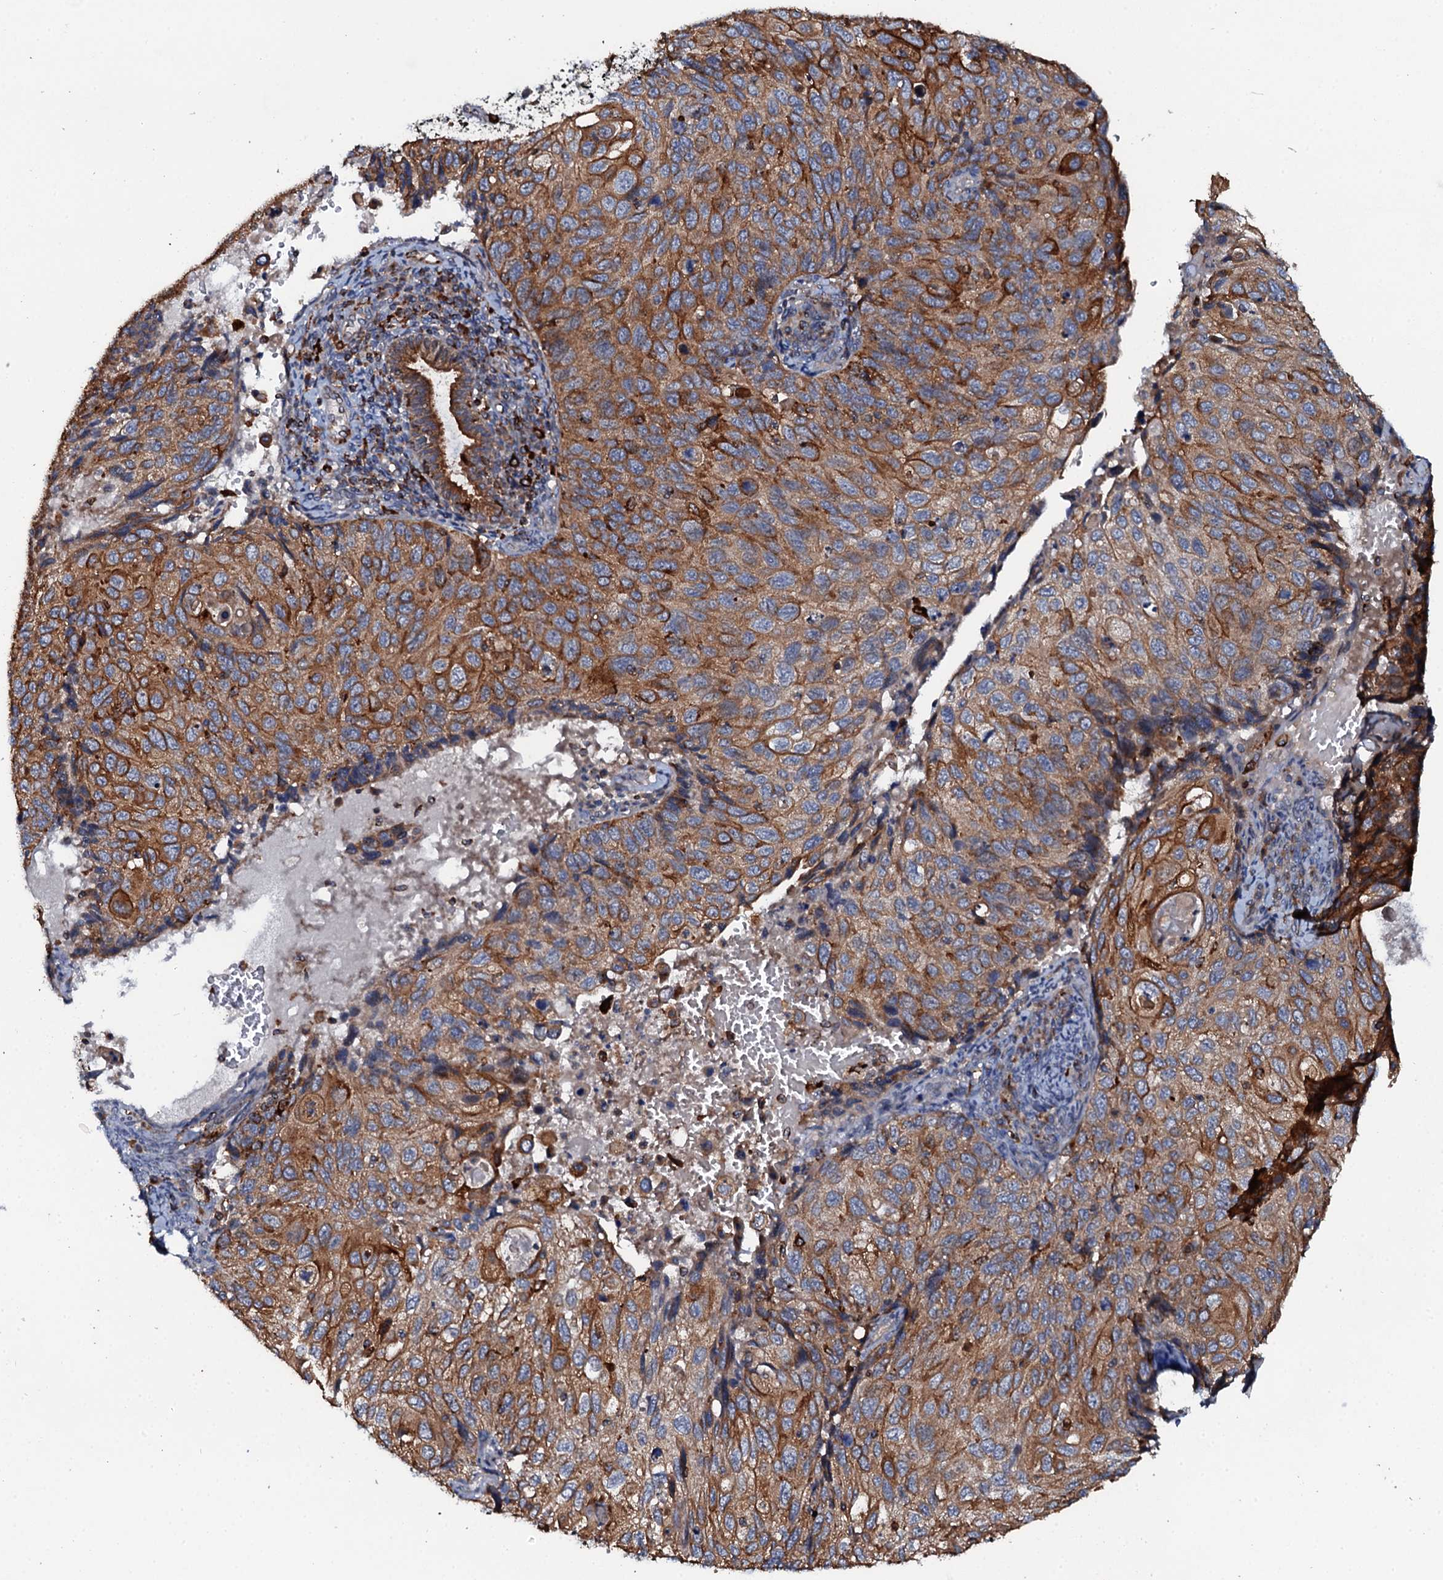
{"staining": {"intensity": "moderate", "quantity": ">75%", "location": "cytoplasmic/membranous"}, "tissue": "cervical cancer", "cell_type": "Tumor cells", "image_type": "cancer", "snomed": [{"axis": "morphology", "description": "Squamous cell carcinoma, NOS"}, {"axis": "topography", "description": "Cervix"}], "caption": "Tumor cells demonstrate medium levels of moderate cytoplasmic/membranous staining in about >75% of cells in cervical squamous cell carcinoma.", "gene": "VAMP8", "patient": {"sex": "female", "age": 70}}